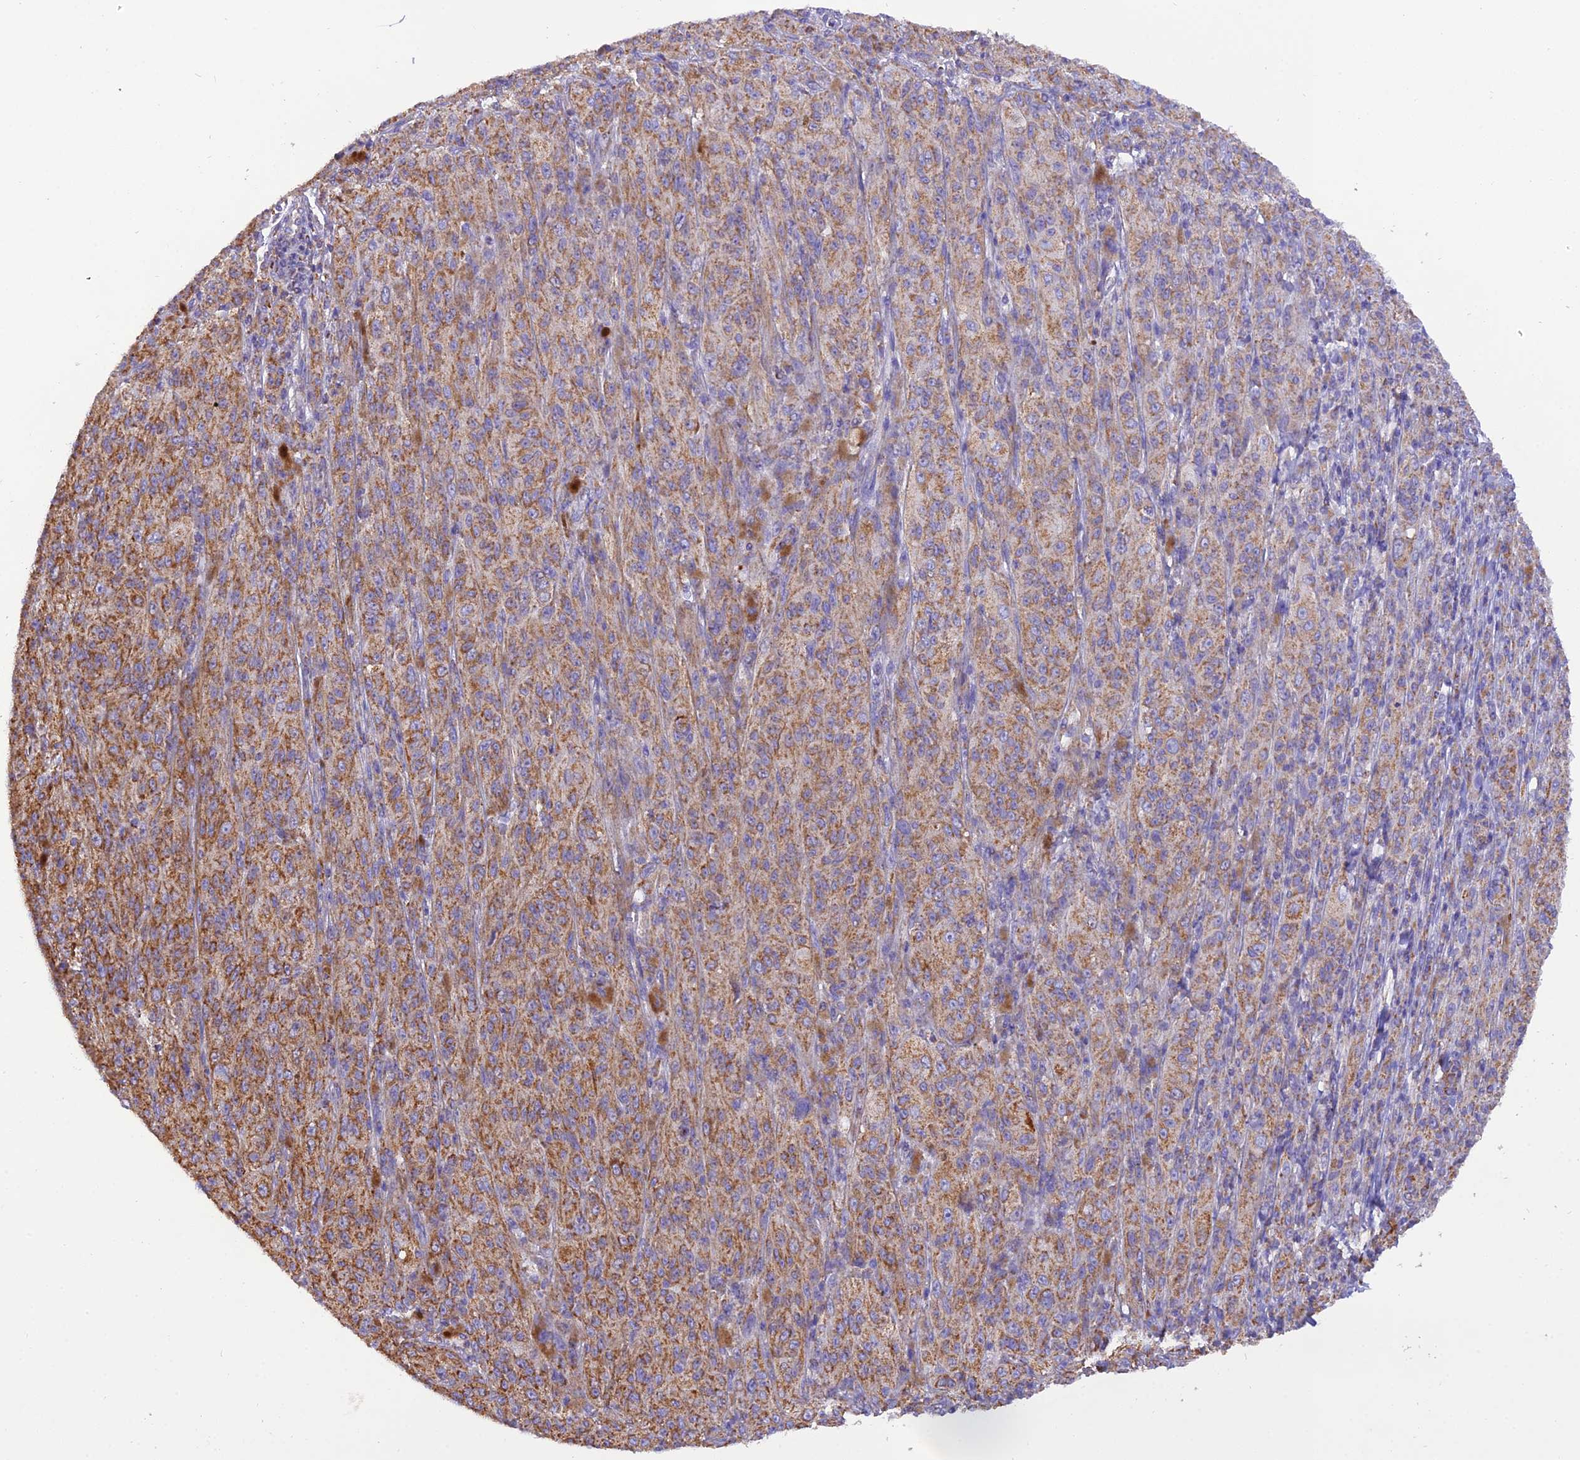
{"staining": {"intensity": "moderate", "quantity": ">75%", "location": "cytoplasmic/membranous"}, "tissue": "melanoma", "cell_type": "Tumor cells", "image_type": "cancer", "snomed": [{"axis": "morphology", "description": "Malignant melanoma, NOS"}, {"axis": "topography", "description": "Skin"}], "caption": "IHC of melanoma demonstrates medium levels of moderate cytoplasmic/membranous staining in approximately >75% of tumor cells. The protein of interest is shown in brown color, while the nuclei are stained blue.", "gene": "GPD1", "patient": {"sex": "female", "age": 52}}